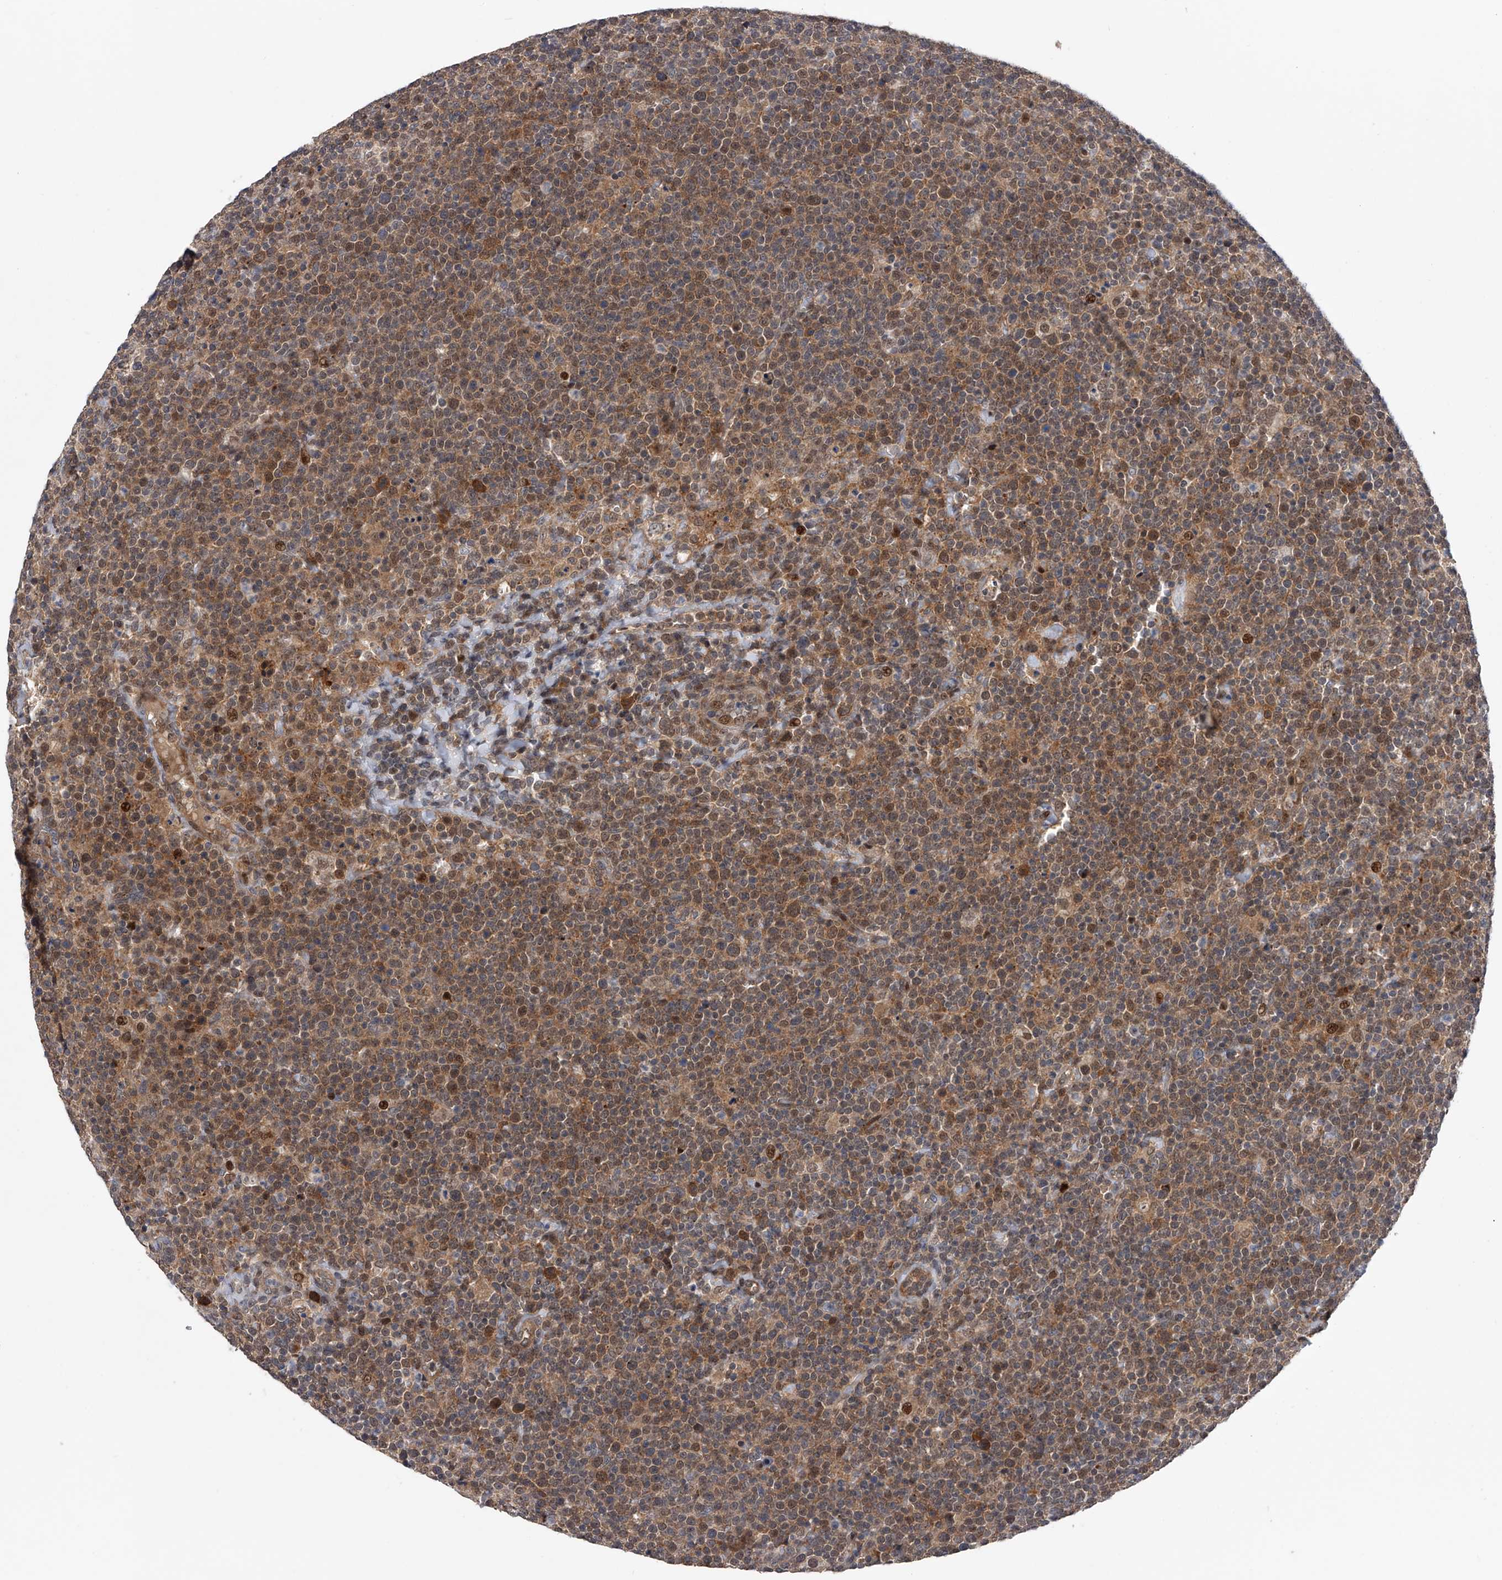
{"staining": {"intensity": "moderate", "quantity": ">75%", "location": "cytoplasmic/membranous,nuclear"}, "tissue": "lymphoma", "cell_type": "Tumor cells", "image_type": "cancer", "snomed": [{"axis": "morphology", "description": "Malignant lymphoma, non-Hodgkin's type, High grade"}, {"axis": "topography", "description": "Lymph node"}], "caption": "A medium amount of moderate cytoplasmic/membranous and nuclear positivity is identified in approximately >75% of tumor cells in lymphoma tissue. (Brightfield microscopy of DAB IHC at high magnification).", "gene": "RWDD2A", "patient": {"sex": "male", "age": 61}}